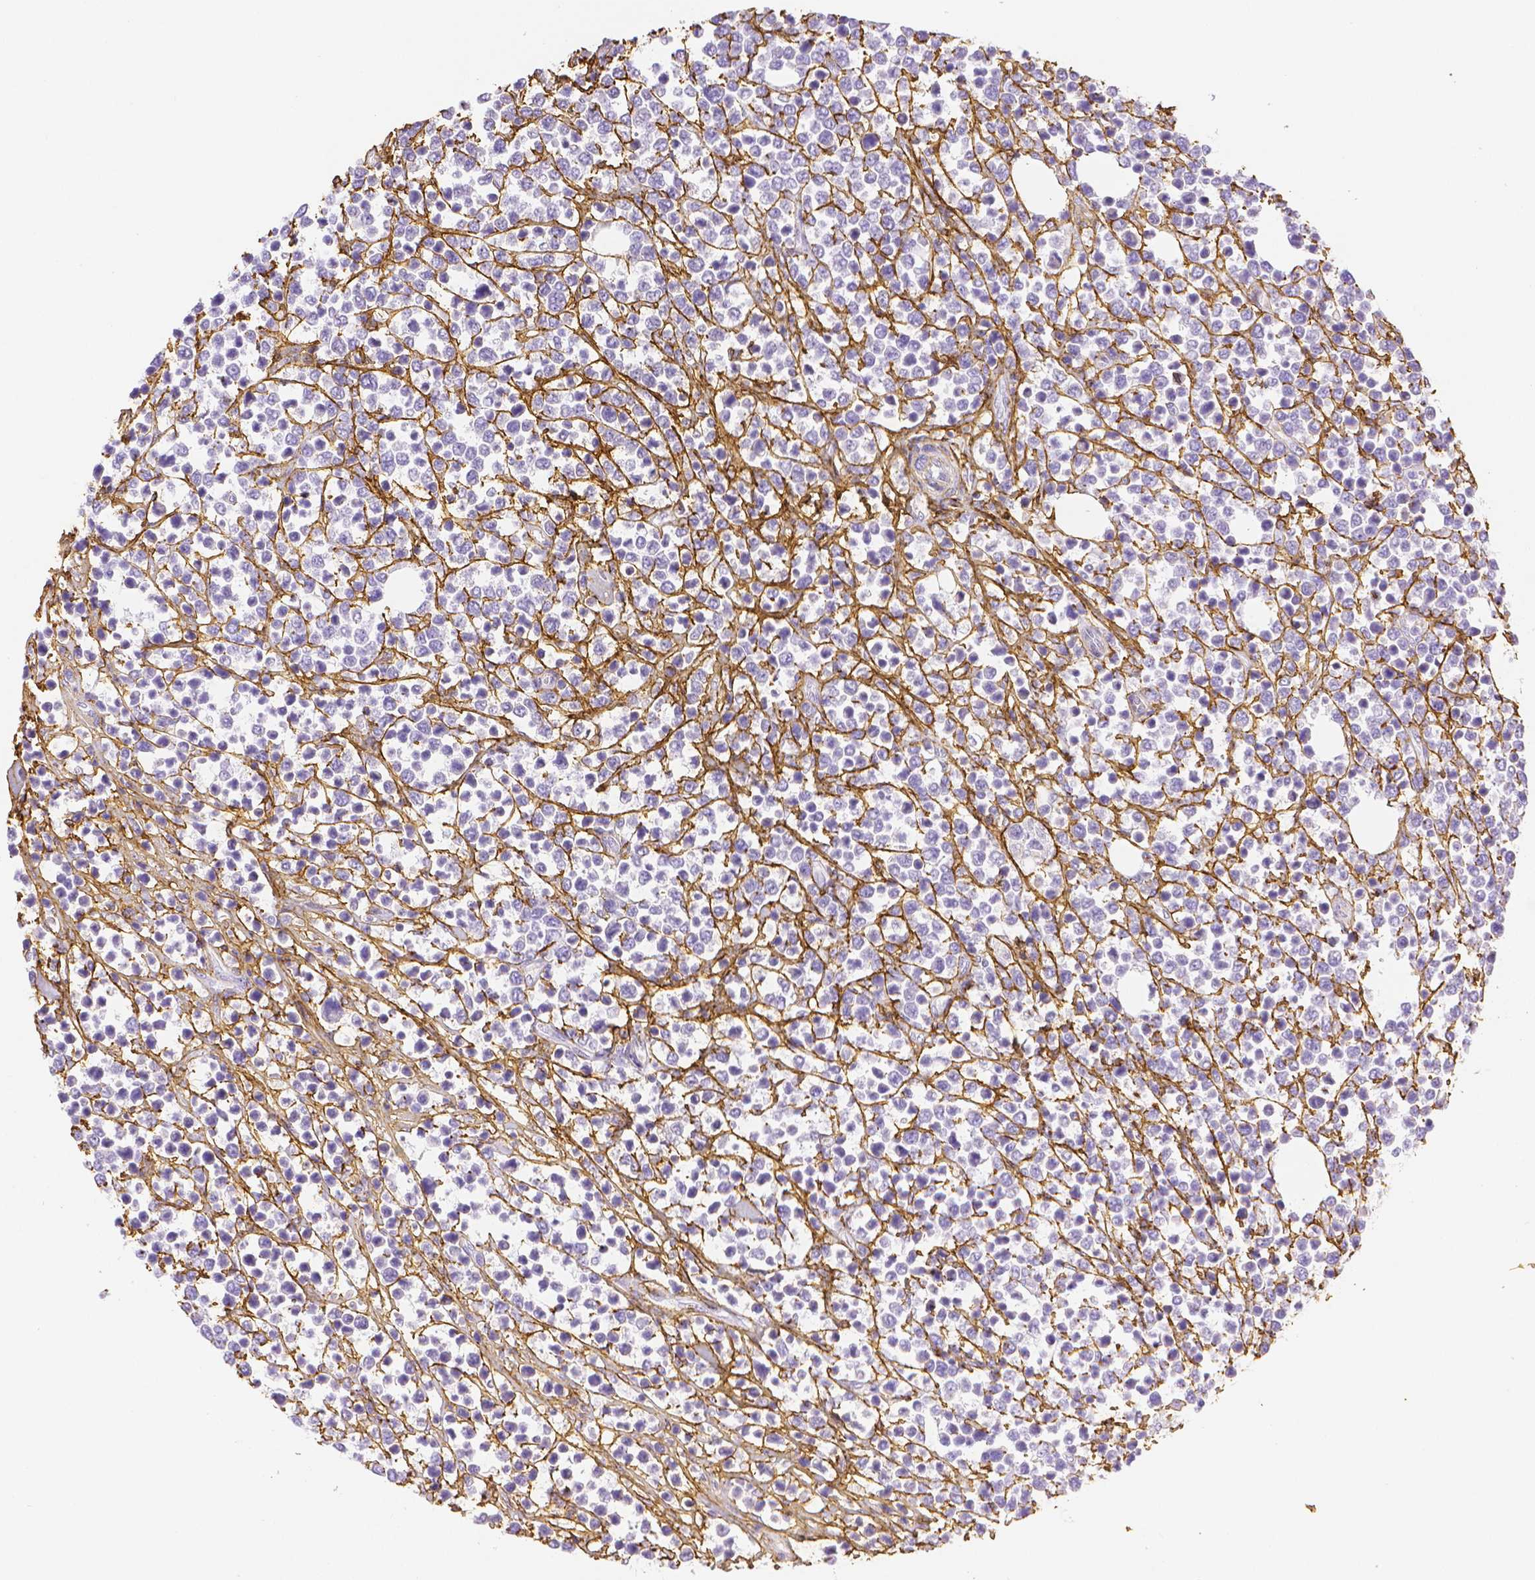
{"staining": {"intensity": "negative", "quantity": "none", "location": "none"}, "tissue": "lymphoma", "cell_type": "Tumor cells", "image_type": "cancer", "snomed": [{"axis": "morphology", "description": "Malignant lymphoma, non-Hodgkin's type, High grade"}, {"axis": "topography", "description": "Soft tissue"}], "caption": "Immunohistochemistry (IHC) photomicrograph of lymphoma stained for a protein (brown), which demonstrates no positivity in tumor cells.", "gene": "FBN1", "patient": {"sex": "female", "age": 56}}